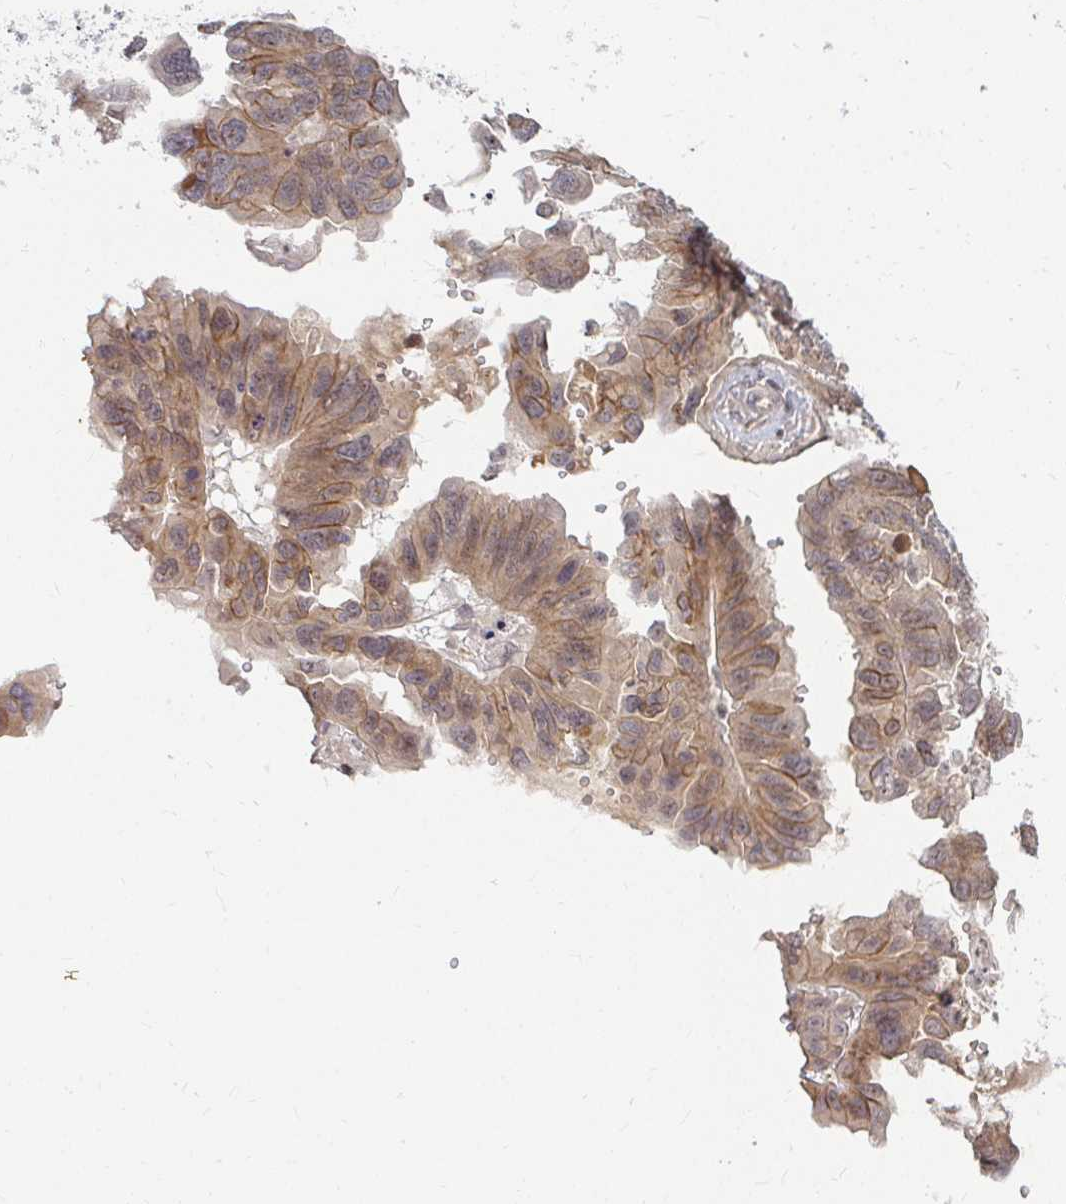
{"staining": {"intensity": "moderate", "quantity": "25%-75%", "location": "cytoplasmic/membranous"}, "tissue": "ovarian cancer", "cell_type": "Tumor cells", "image_type": "cancer", "snomed": [{"axis": "morphology", "description": "Cystadenocarcinoma, serous, NOS"}, {"axis": "topography", "description": "Ovary"}], "caption": "A high-resolution photomicrograph shows IHC staining of ovarian cancer (serous cystadenocarcinoma), which exhibits moderate cytoplasmic/membranous positivity in about 25%-75% of tumor cells.", "gene": "ANK3", "patient": {"sex": "female", "age": 79}}